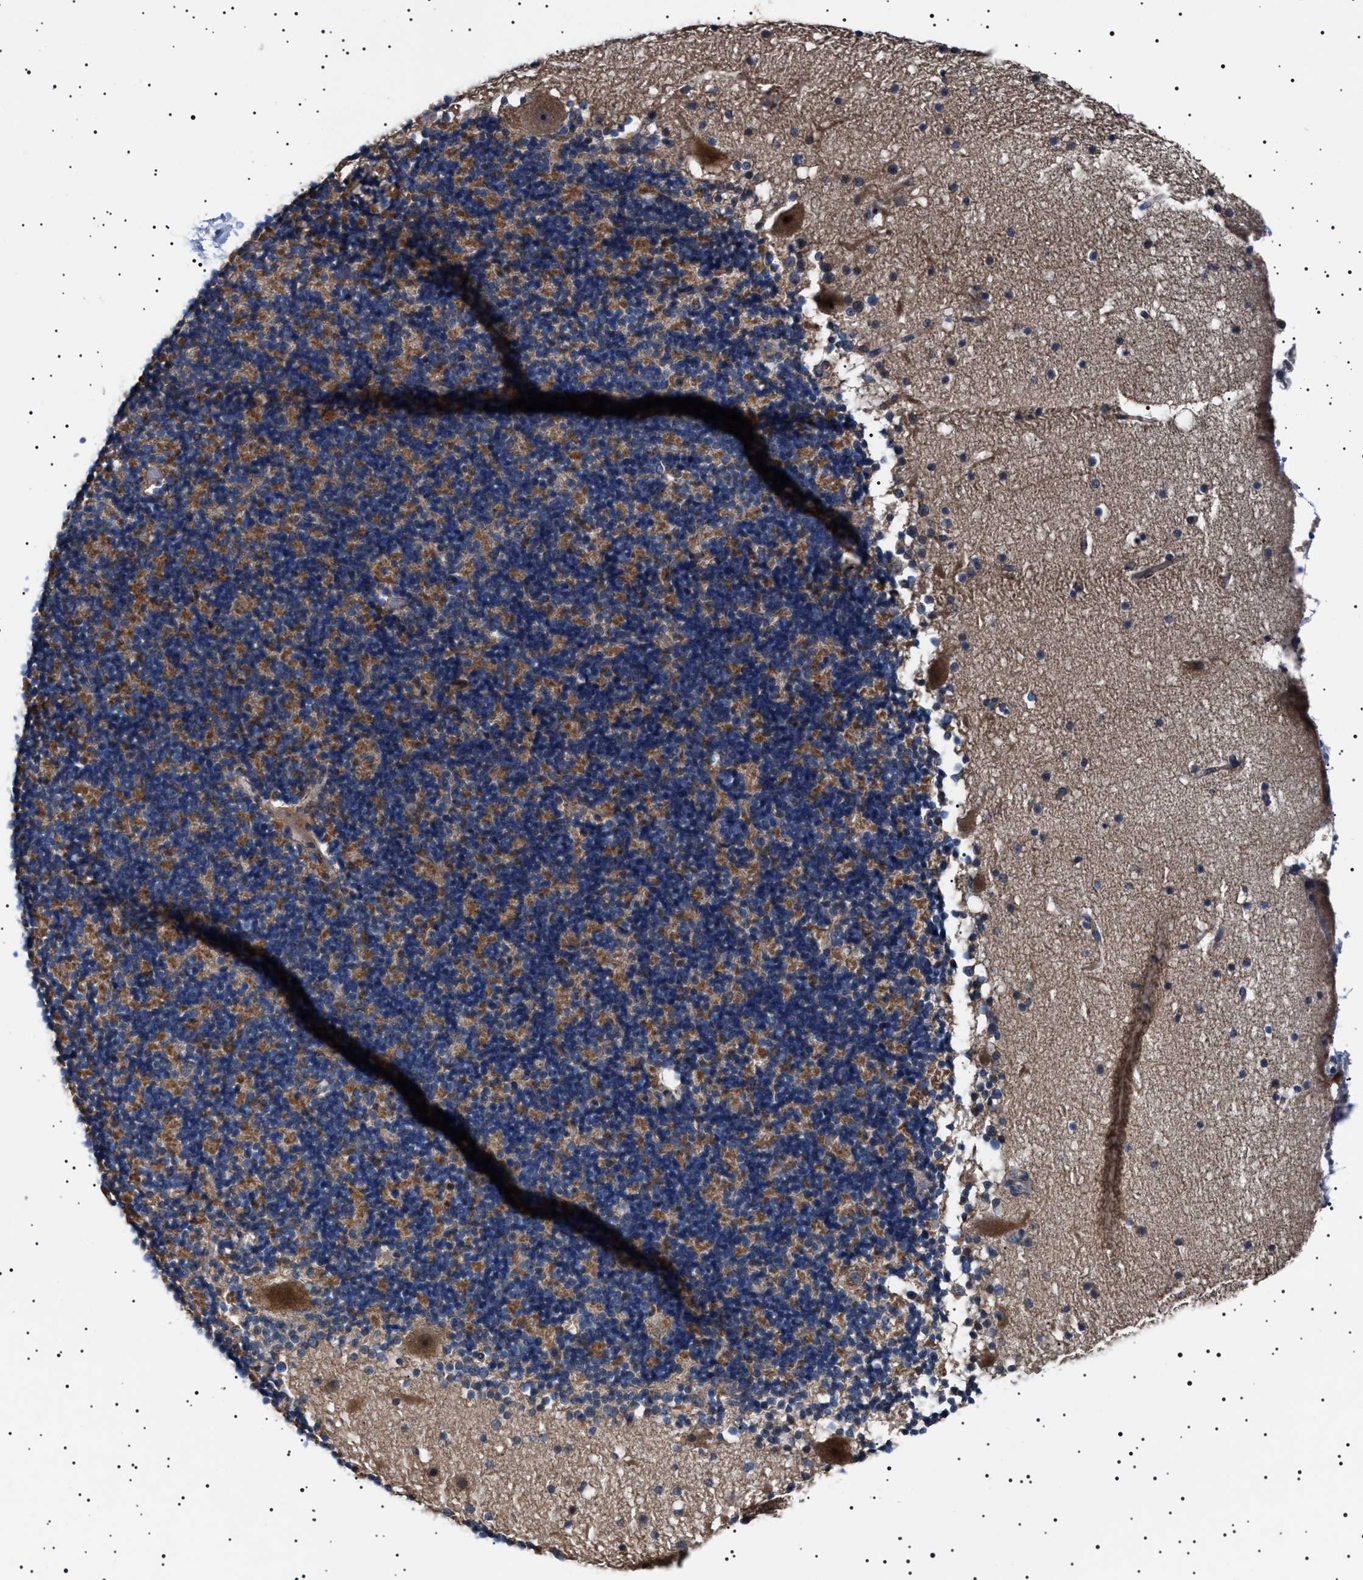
{"staining": {"intensity": "weak", "quantity": ">75%", "location": "cytoplasmic/membranous"}, "tissue": "cerebellum", "cell_type": "Cells in granular layer", "image_type": "normal", "snomed": [{"axis": "morphology", "description": "Normal tissue, NOS"}, {"axis": "topography", "description": "Cerebellum"}], "caption": "Approximately >75% of cells in granular layer in normal cerebellum reveal weak cytoplasmic/membranous protein positivity as visualized by brown immunohistochemical staining.", "gene": "PTRH1", "patient": {"sex": "male", "age": 57}}